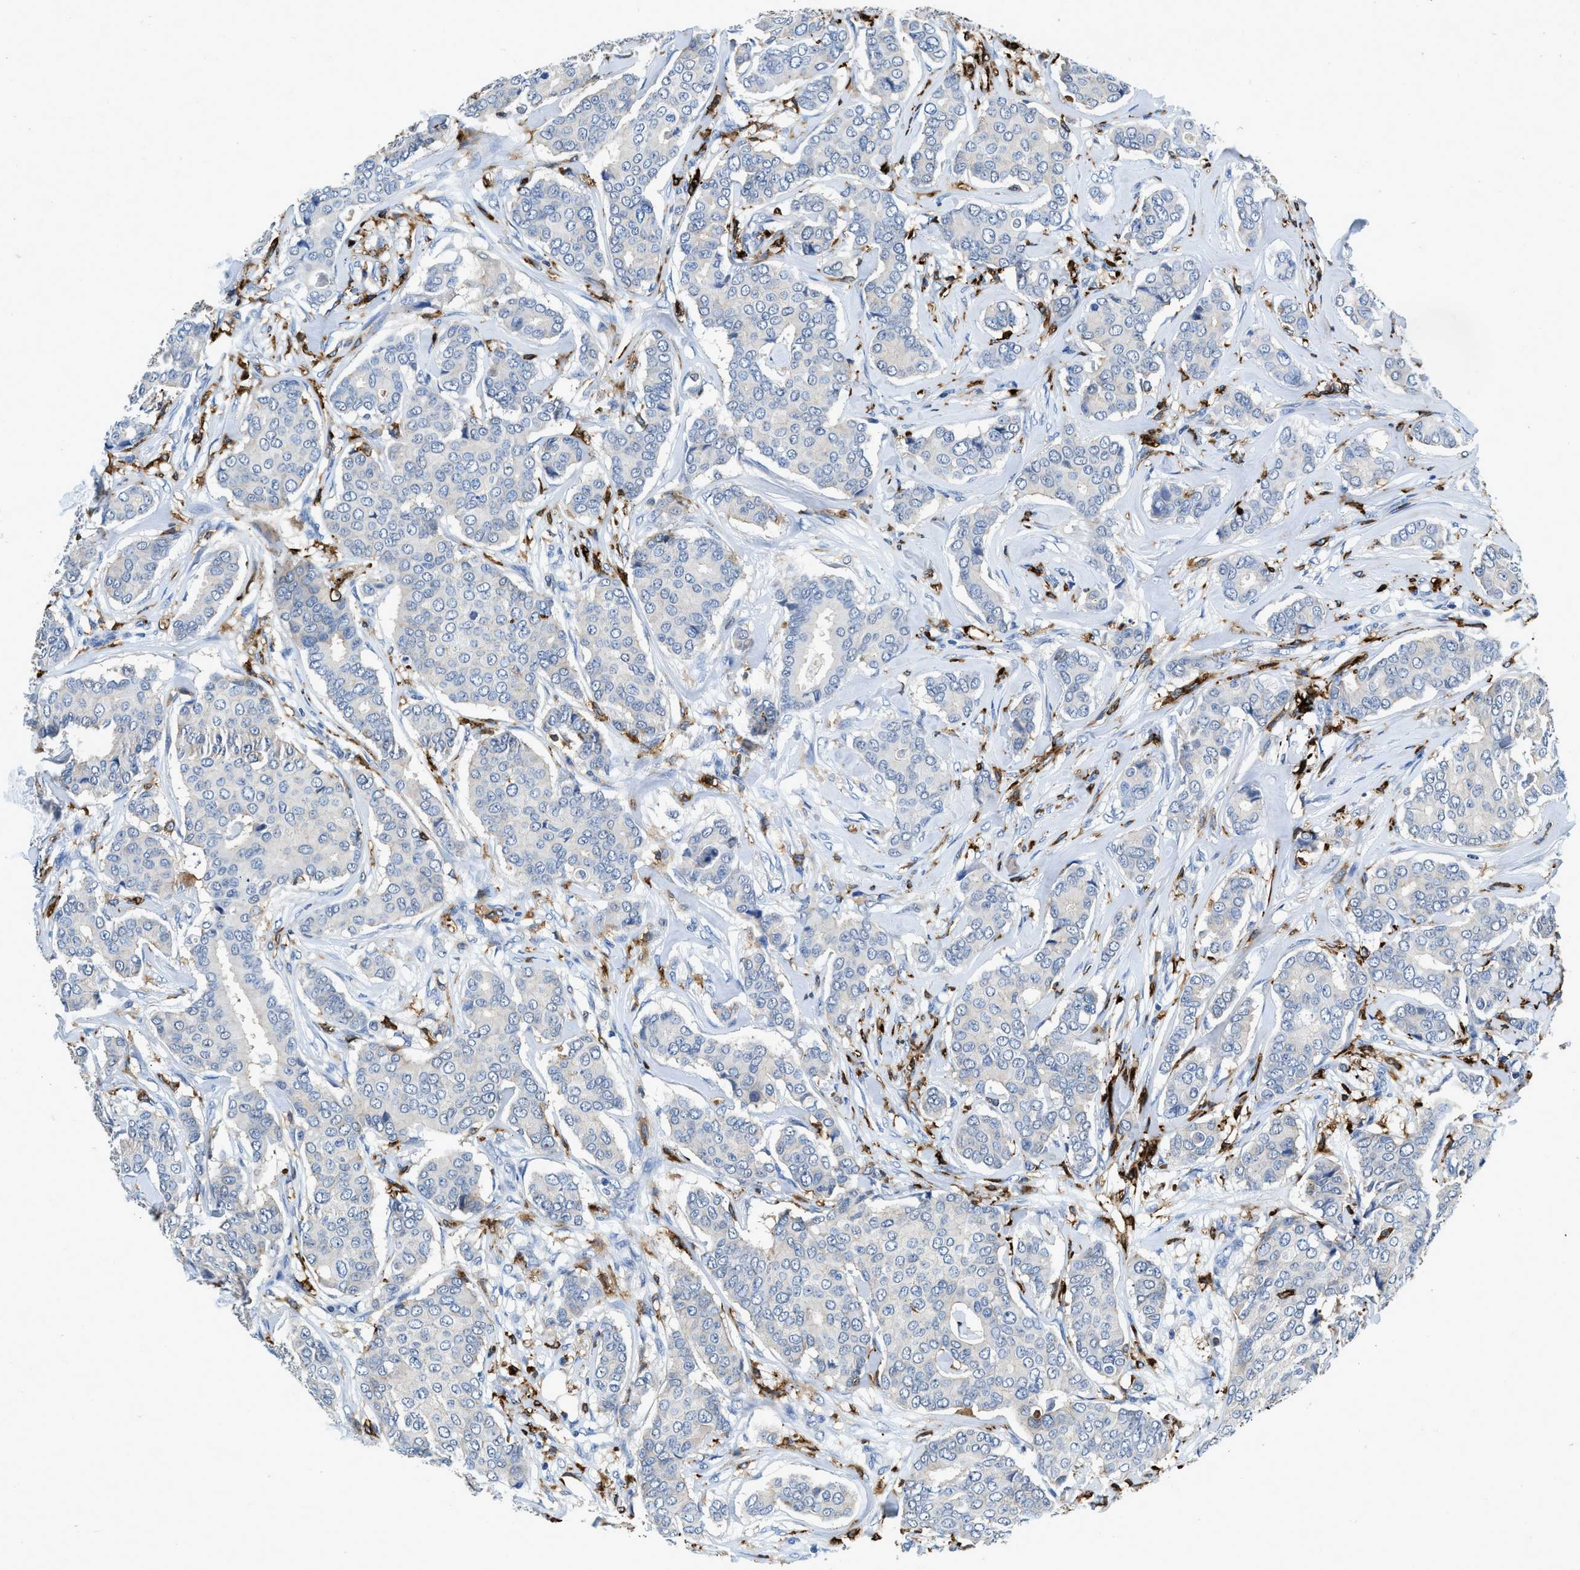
{"staining": {"intensity": "negative", "quantity": "none", "location": "none"}, "tissue": "breast cancer", "cell_type": "Tumor cells", "image_type": "cancer", "snomed": [{"axis": "morphology", "description": "Duct carcinoma"}, {"axis": "topography", "description": "Breast"}], "caption": "Protein analysis of breast infiltrating ductal carcinoma shows no significant staining in tumor cells.", "gene": "CD226", "patient": {"sex": "female", "age": 75}}